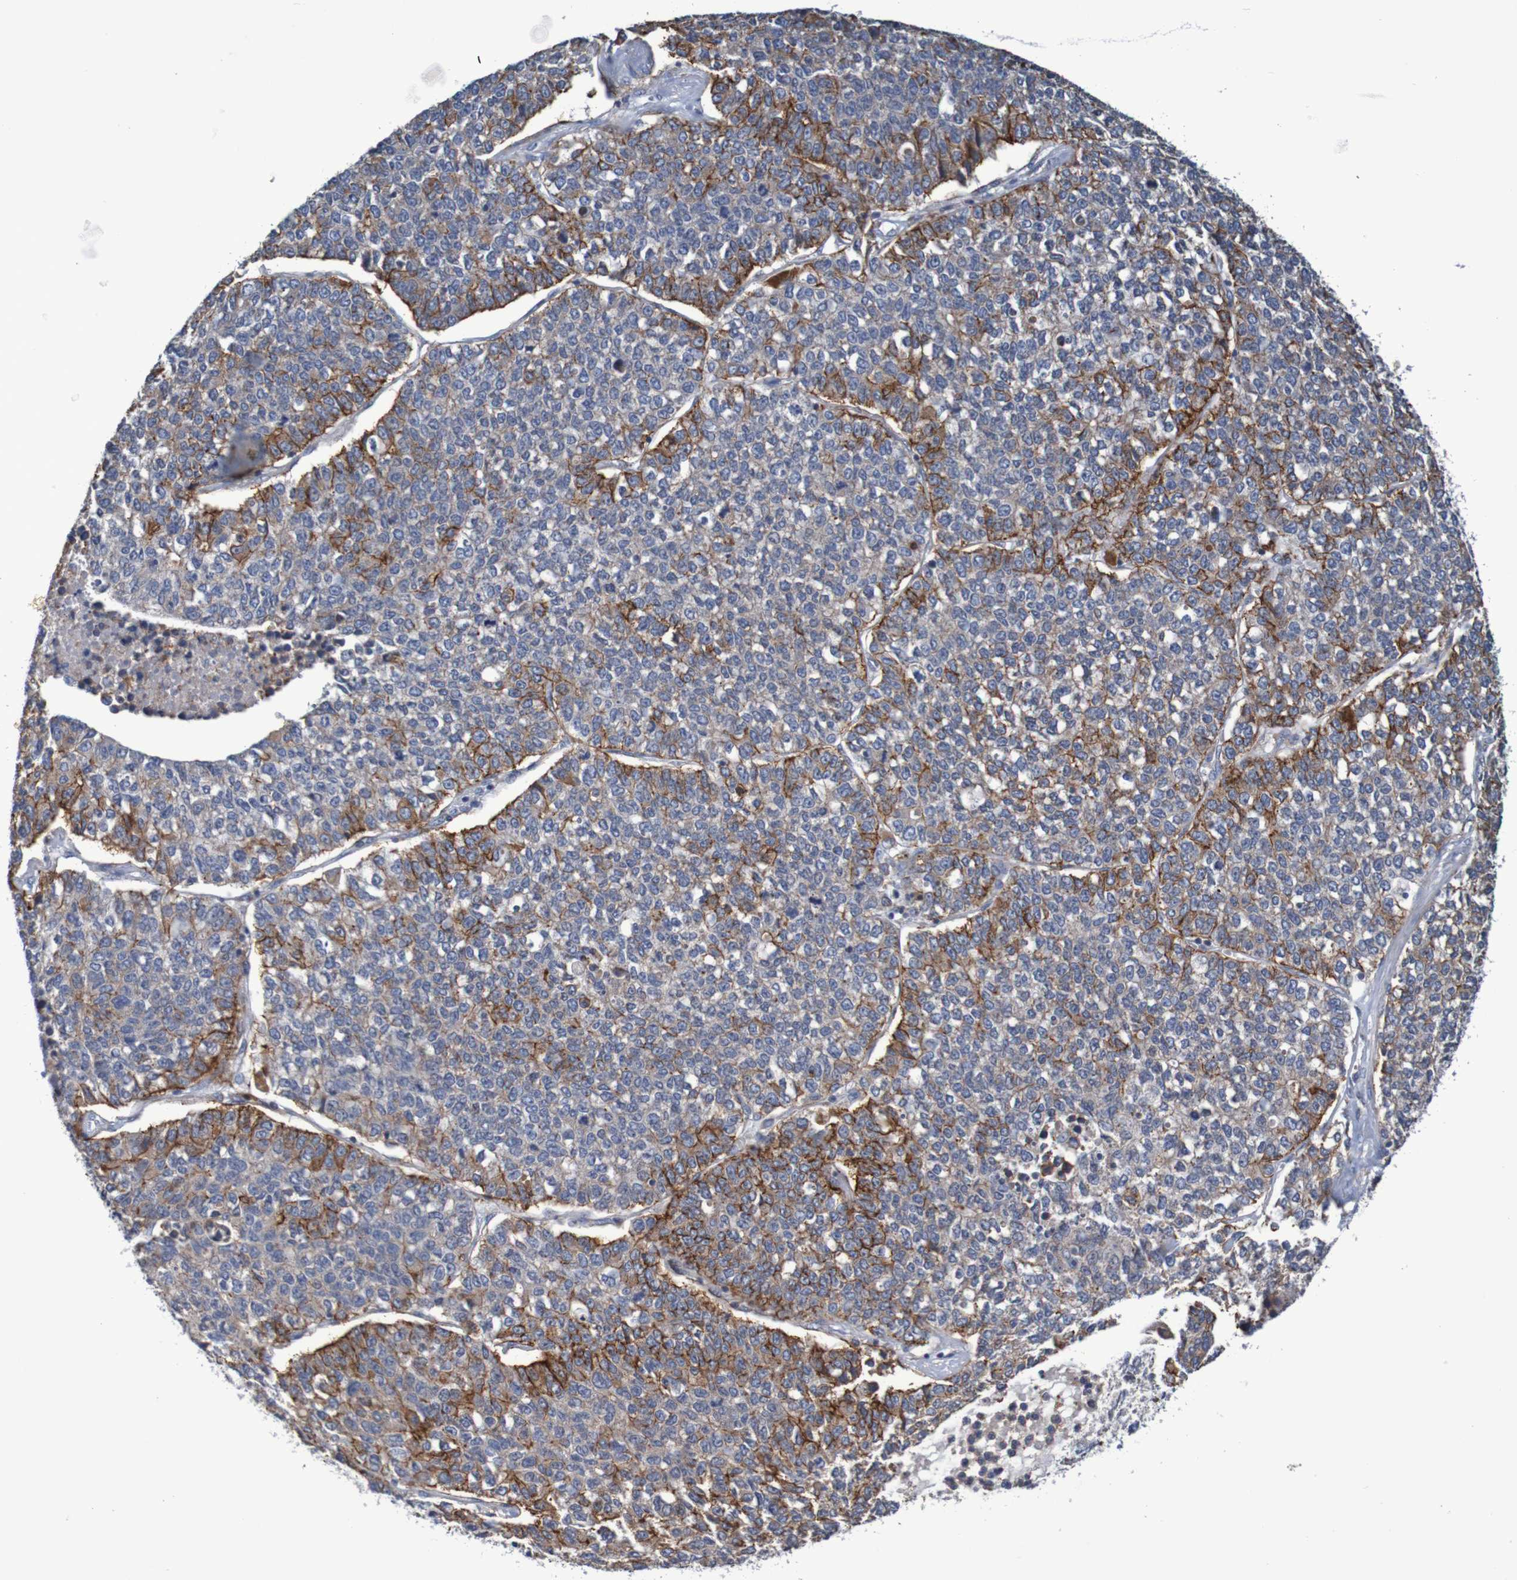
{"staining": {"intensity": "strong", "quantity": "<25%", "location": "cytoplasmic/membranous"}, "tissue": "lung cancer", "cell_type": "Tumor cells", "image_type": "cancer", "snomed": [{"axis": "morphology", "description": "Adenocarcinoma, NOS"}, {"axis": "topography", "description": "Lung"}], "caption": "Immunohistochemistry (IHC) image of neoplastic tissue: lung adenocarcinoma stained using immunohistochemistry reveals medium levels of strong protein expression localized specifically in the cytoplasmic/membranous of tumor cells, appearing as a cytoplasmic/membranous brown color.", "gene": "CLDN18", "patient": {"sex": "male", "age": 49}}